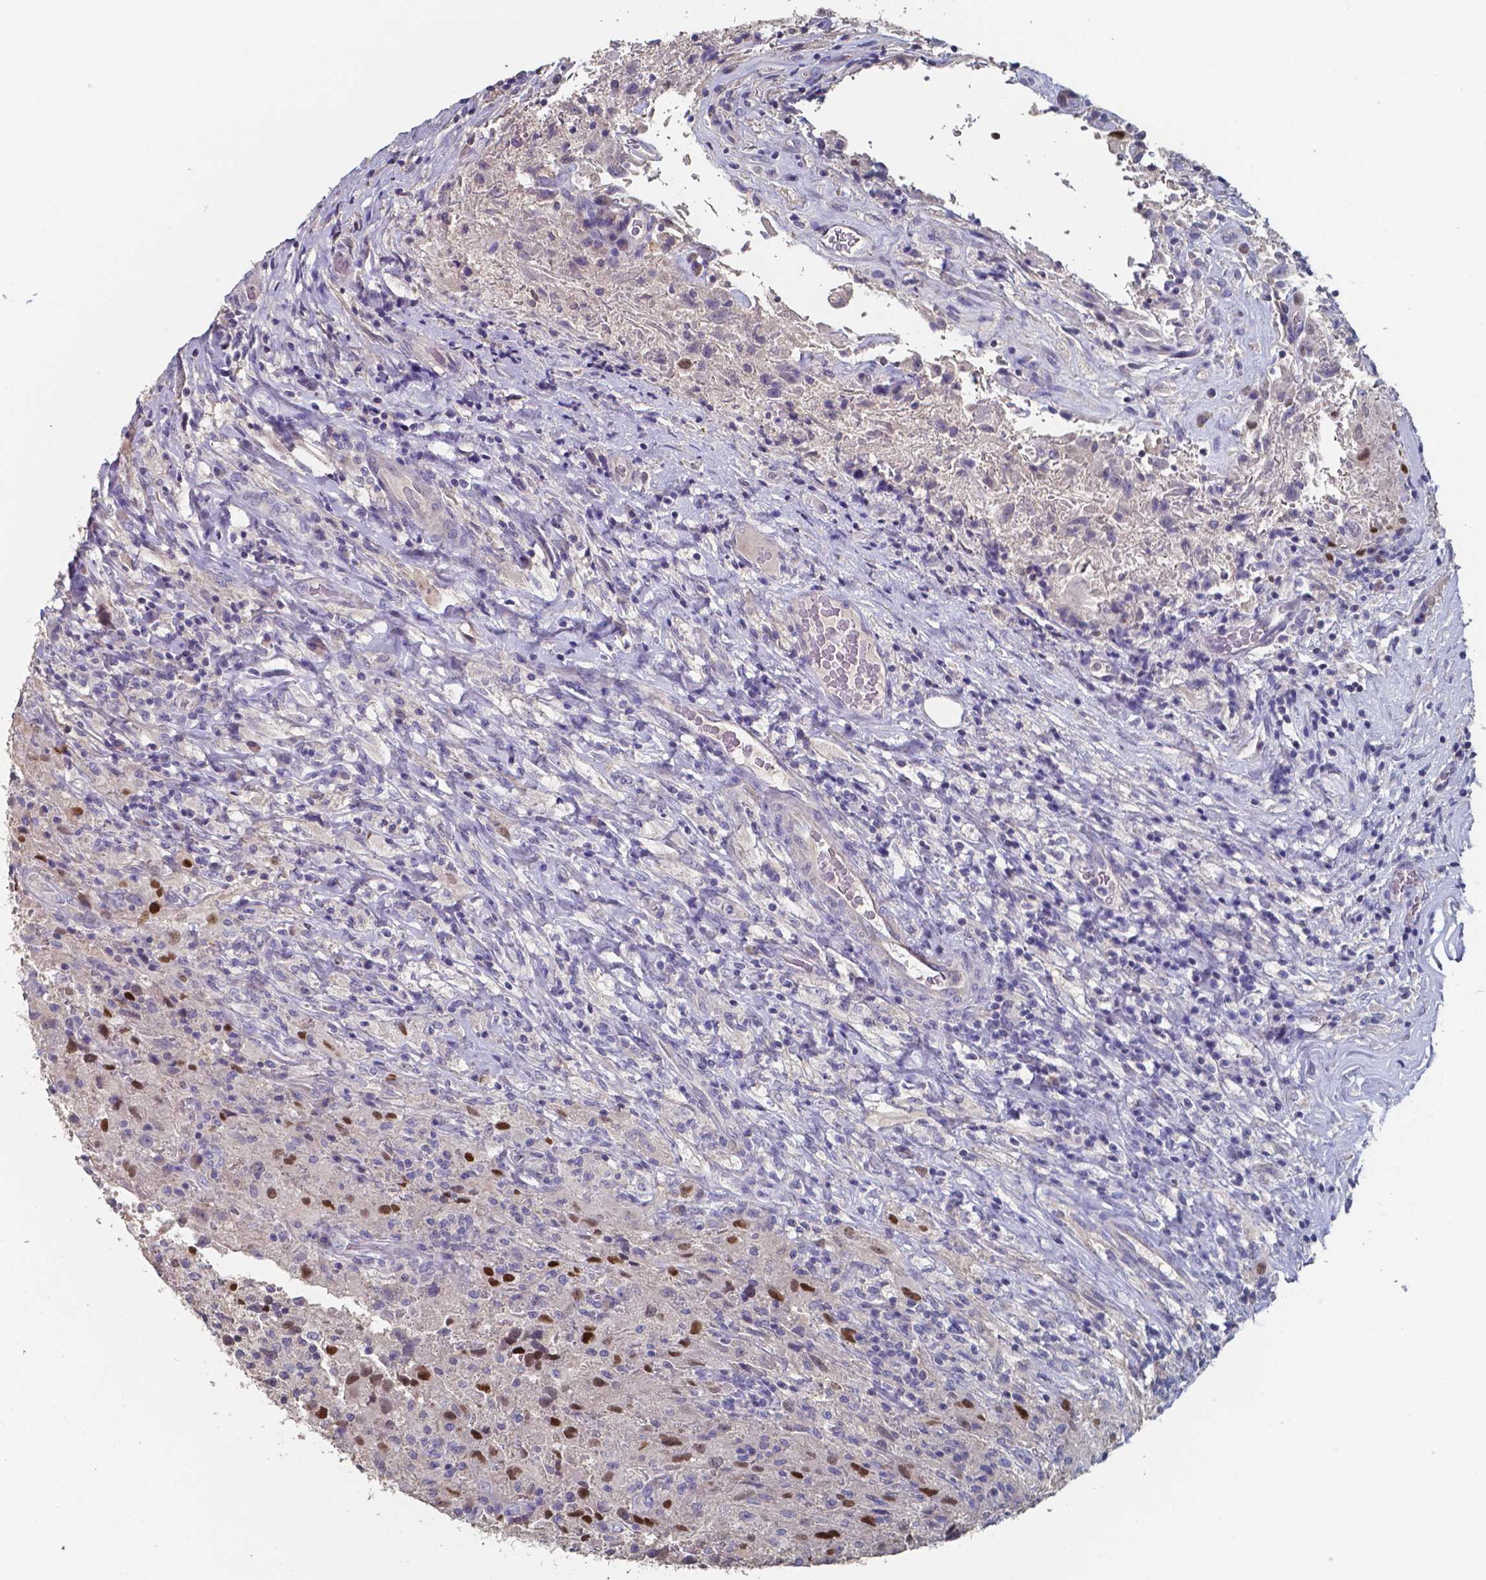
{"staining": {"intensity": "strong", "quantity": "<25%", "location": "nuclear"}, "tissue": "glioma", "cell_type": "Tumor cells", "image_type": "cancer", "snomed": [{"axis": "morphology", "description": "Glioma, malignant, High grade"}, {"axis": "topography", "description": "Brain"}], "caption": "Tumor cells show medium levels of strong nuclear expression in about <25% of cells in human glioma.", "gene": "FOXJ1", "patient": {"sex": "male", "age": 68}}